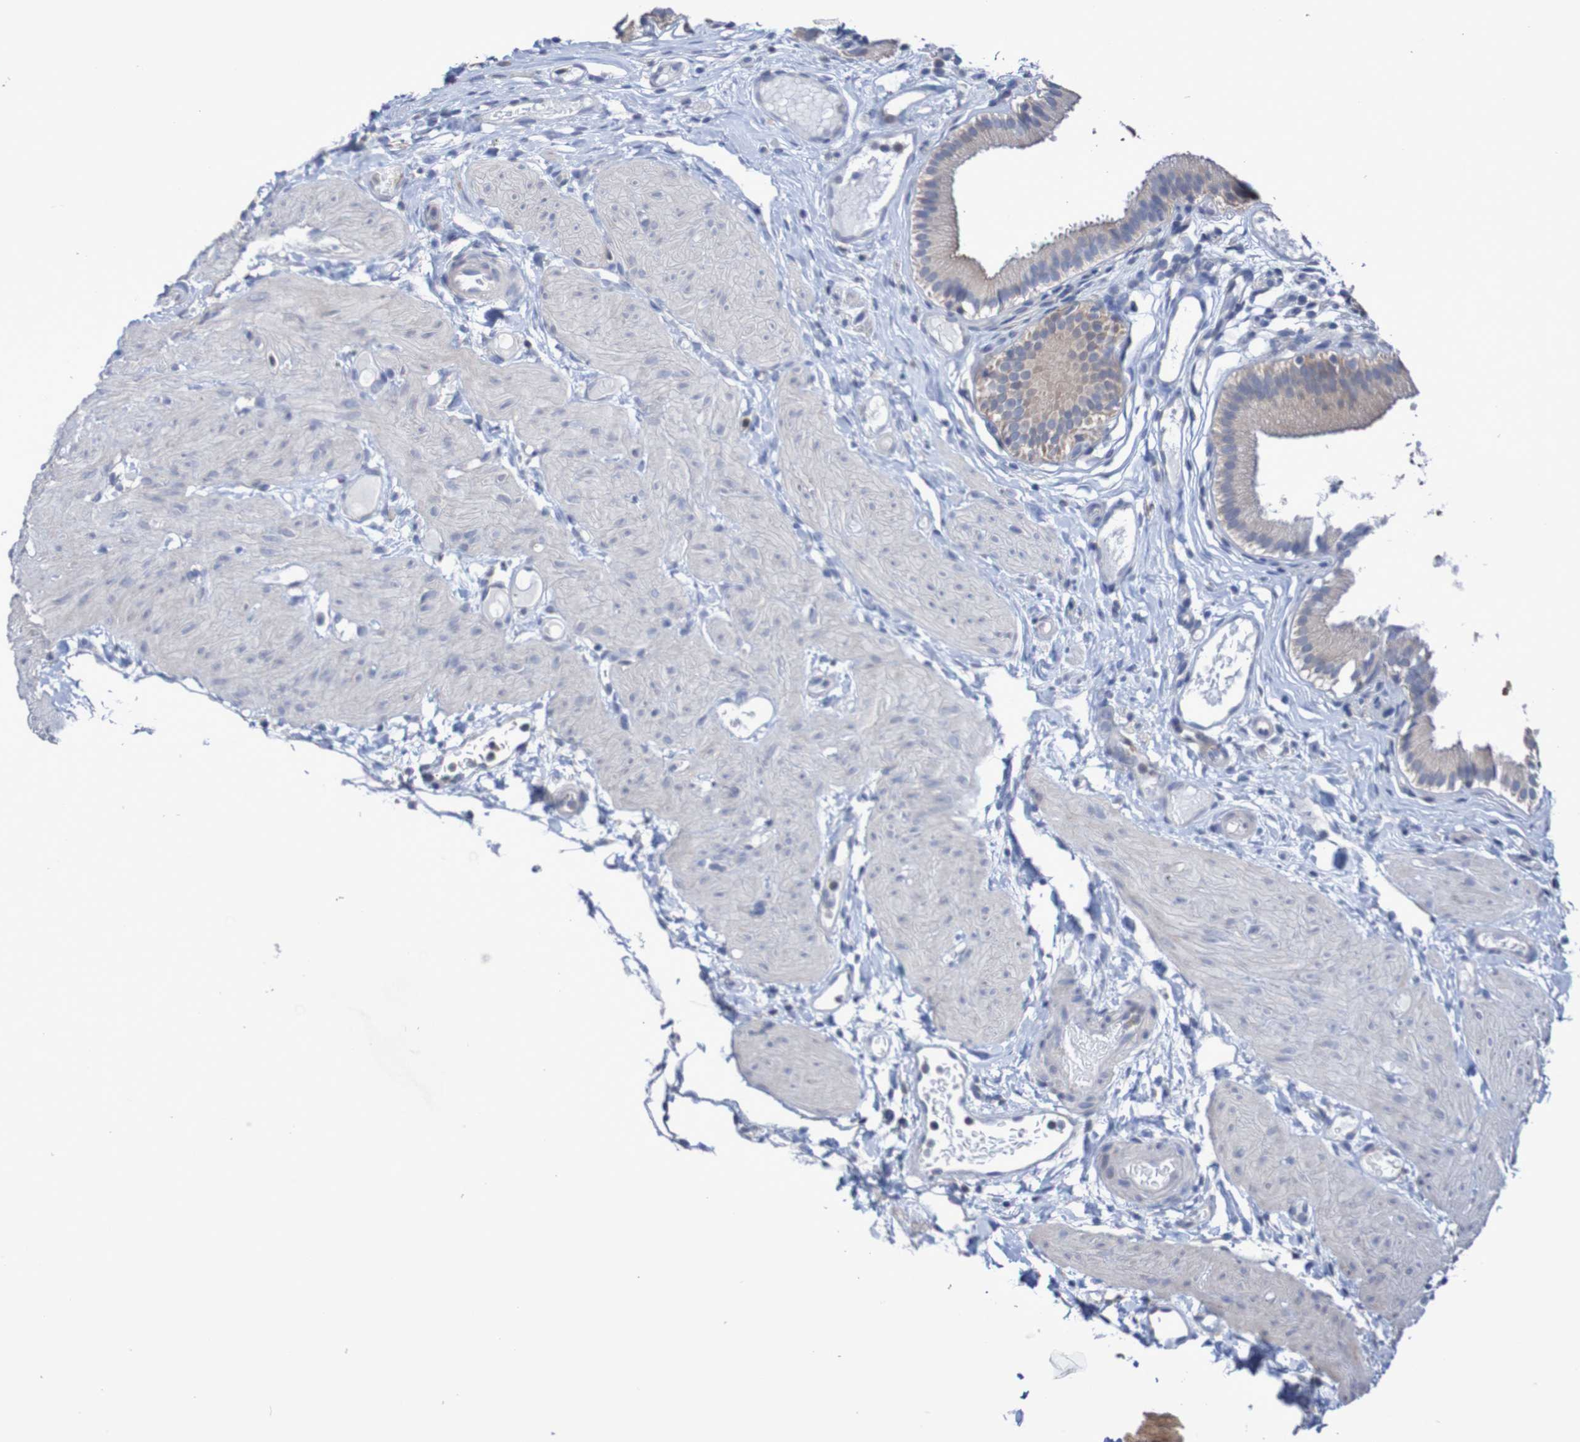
{"staining": {"intensity": "moderate", "quantity": "25%-75%", "location": "cytoplasmic/membranous"}, "tissue": "gallbladder", "cell_type": "Glandular cells", "image_type": "normal", "snomed": [{"axis": "morphology", "description": "Normal tissue, NOS"}, {"axis": "topography", "description": "Gallbladder"}], "caption": "This histopathology image reveals immunohistochemistry (IHC) staining of normal human gallbladder, with medium moderate cytoplasmic/membranous staining in approximately 25%-75% of glandular cells.", "gene": "C3orf18", "patient": {"sex": "female", "age": 26}}